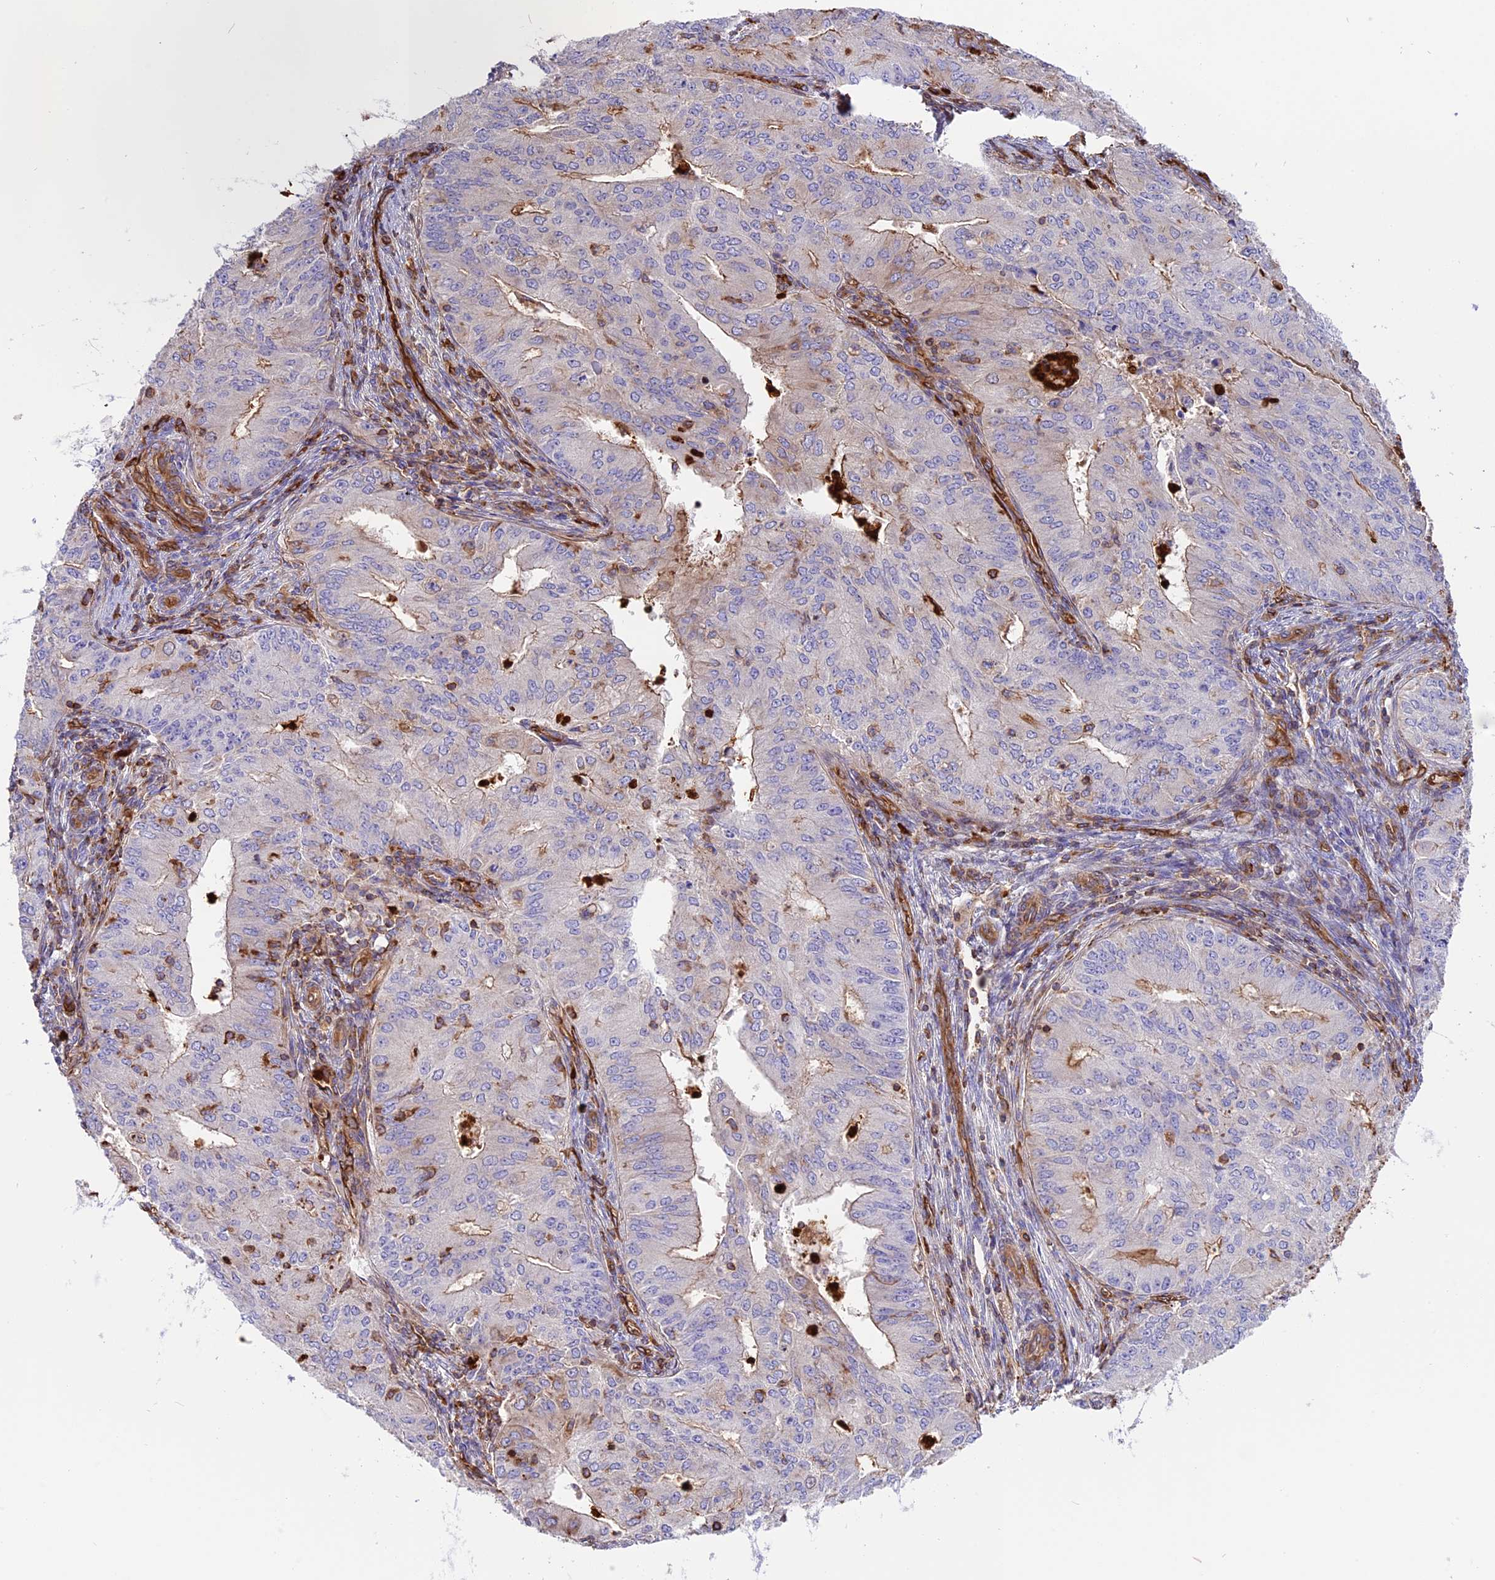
{"staining": {"intensity": "weak", "quantity": "<25%", "location": "cytoplasmic/membranous"}, "tissue": "endometrial cancer", "cell_type": "Tumor cells", "image_type": "cancer", "snomed": [{"axis": "morphology", "description": "Adenocarcinoma, NOS"}, {"axis": "topography", "description": "Endometrium"}], "caption": "A micrograph of human endometrial adenocarcinoma is negative for staining in tumor cells. (Immunohistochemistry, brightfield microscopy, high magnification).", "gene": "CD99L2", "patient": {"sex": "female", "age": 50}}